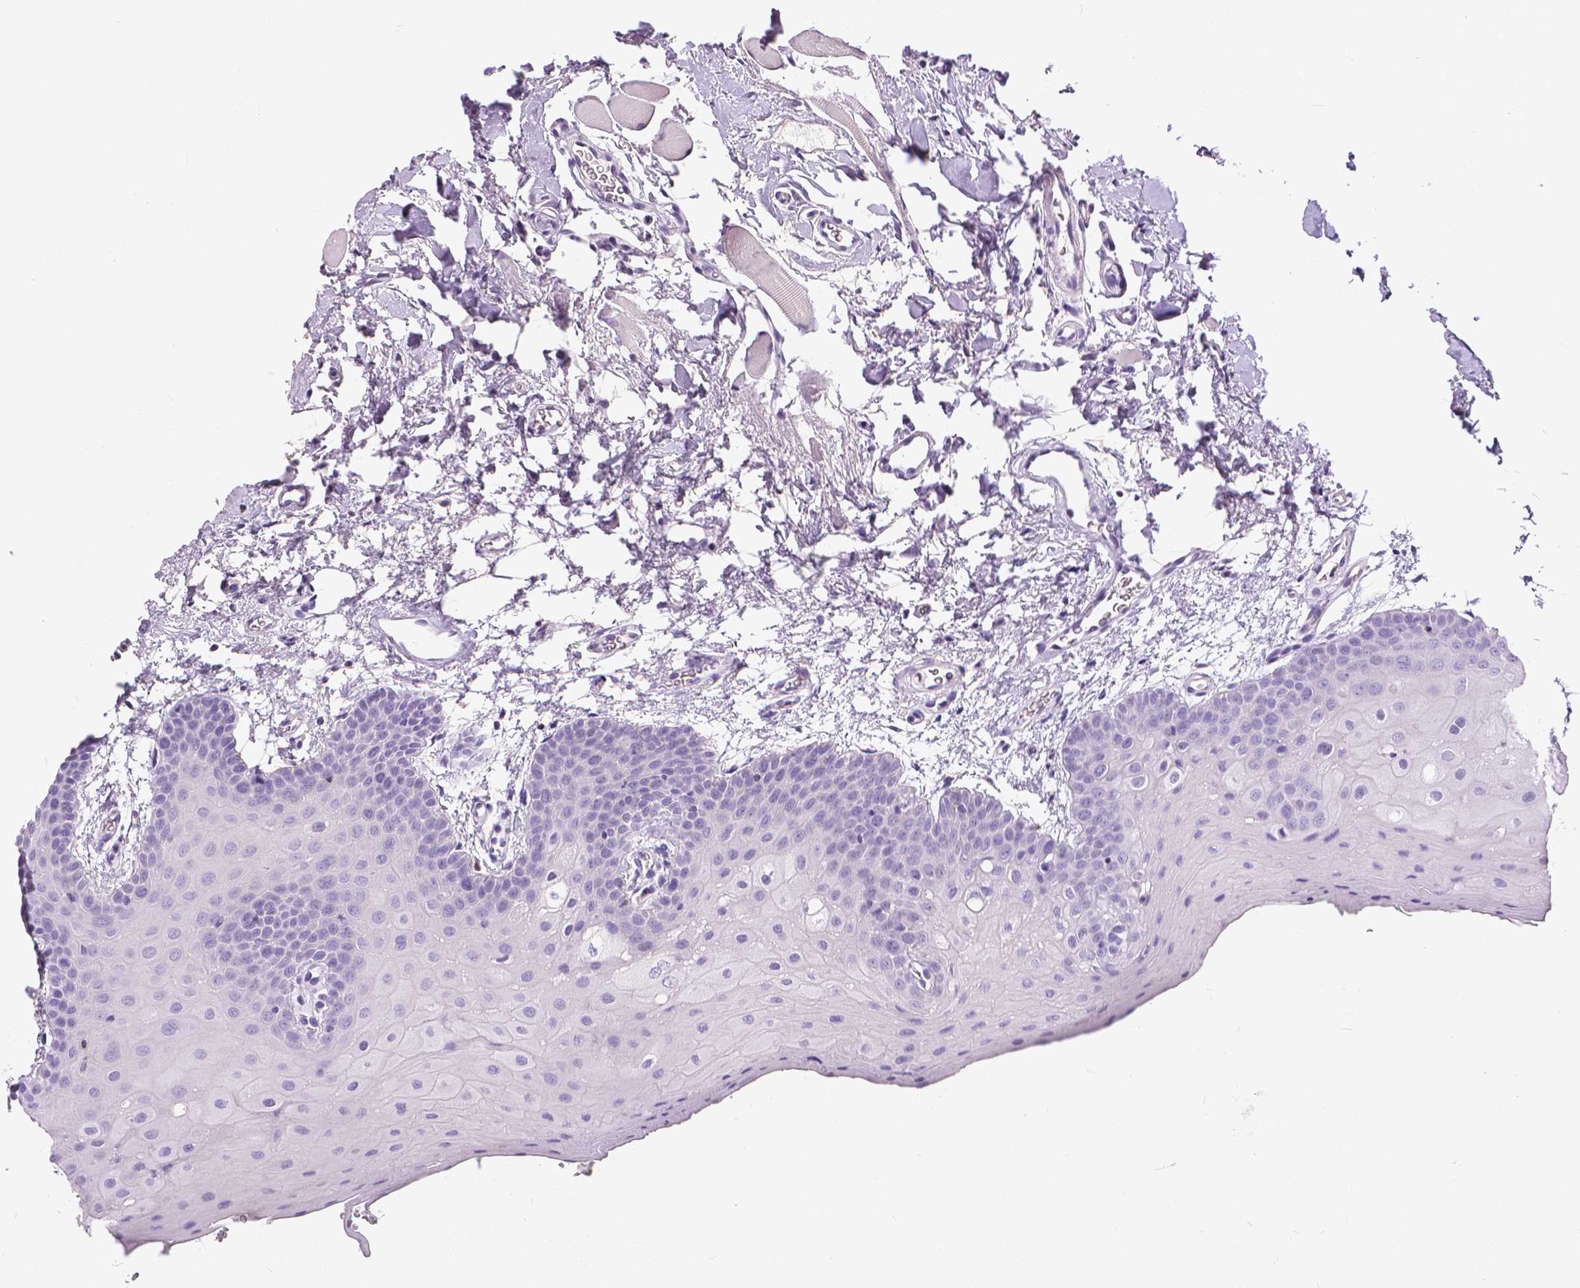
{"staining": {"intensity": "negative", "quantity": "none", "location": "none"}, "tissue": "oral mucosa", "cell_type": "Squamous epithelial cells", "image_type": "normal", "snomed": [{"axis": "morphology", "description": "Normal tissue, NOS"}, {"axis": "morphology", "description": "Squamous cell carcinoma, NOS"}, {"axis": "topography", "description": "Oral tissue"}, {"axis": "topography", "description": "Head-Neck"}], "caption": "IHC photomicrograph of normal oral mucosa stained for a protein (brown), which demonstrates no positivity in squamous epithelial cells.", "gene": "CD4", "patient": {"sex": "female", "age": 50}}